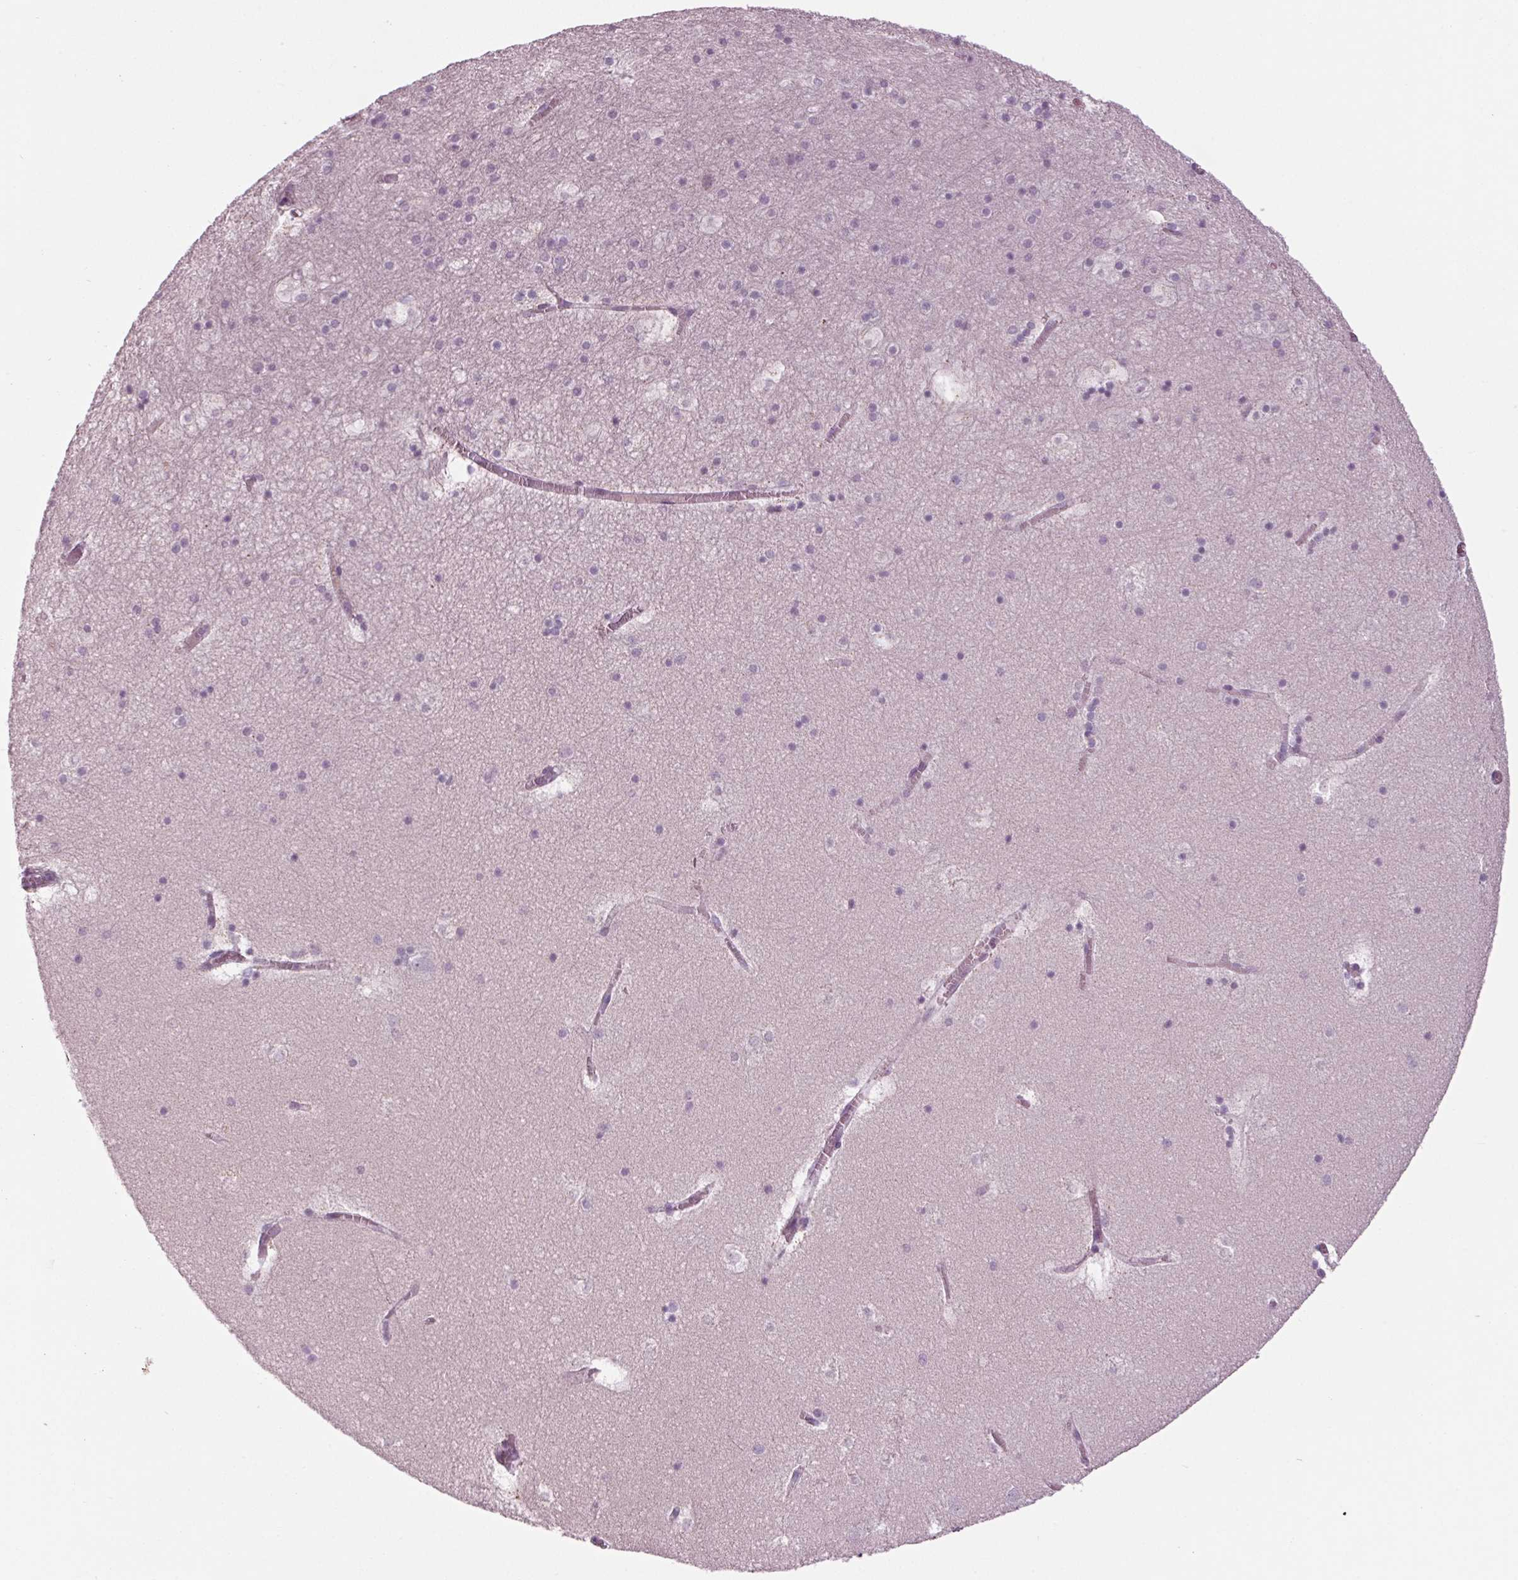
{"staining": {"intensity": "negative", "quantity": "none", "location": "none"}, "tissue": "hippocampus", "cell_type": "Glial cells", "image_type": "normal", "snomed": [{"axis": "morphology", "description": "Normal tissue, NOS"}, {"axis": "topography", "description": "Hippocampus"}], "caption": "High power microscopy image of an immunohistochemistry (IHC) histopathology image of normal hippocampus, revealing no significant staining in glial cells.", "gene": "CYP3A43", "patient": {"sex": "male", "age": 45}}